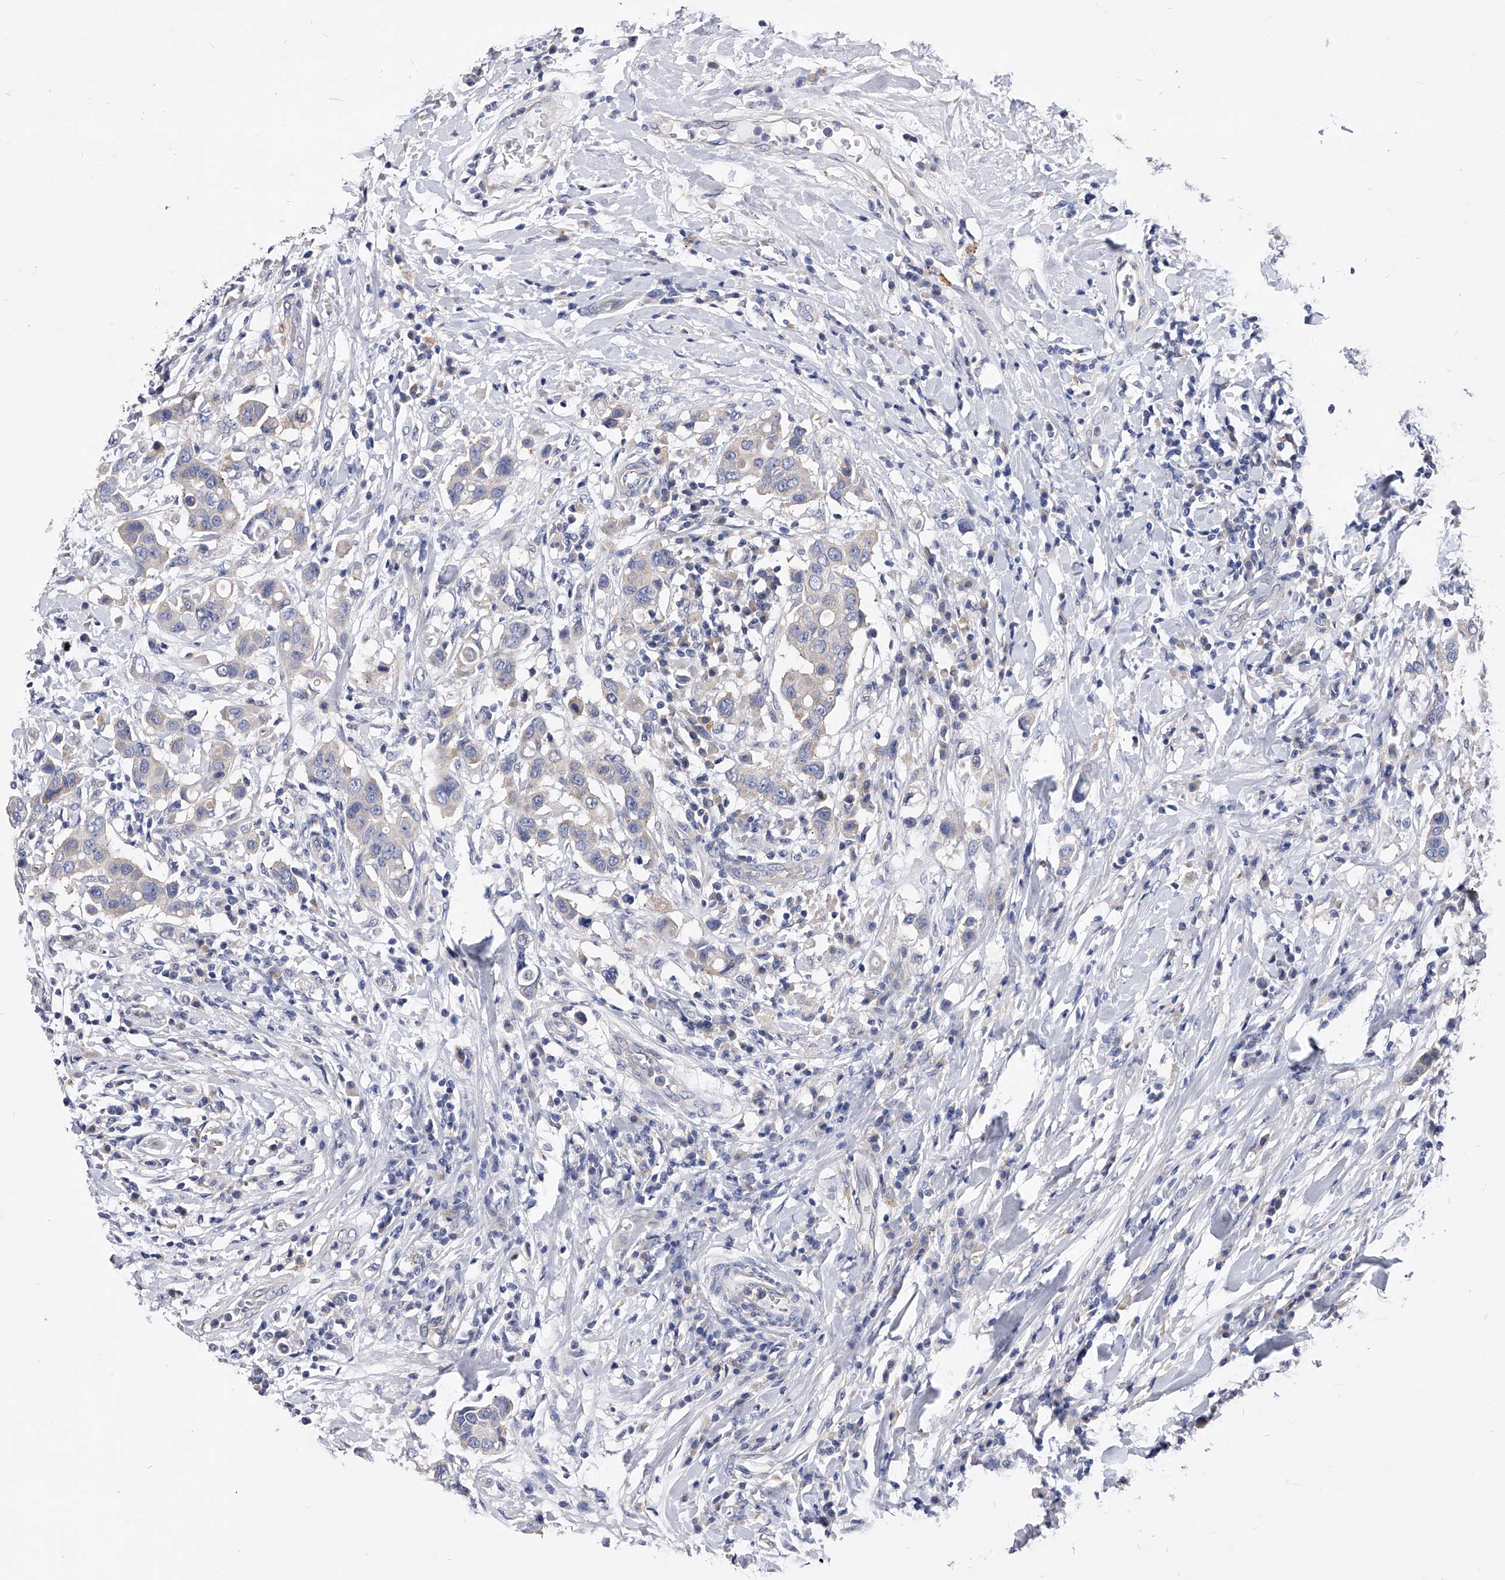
{"staining": {"intensity": "negative", "quantity": "none", "location": "none"}, "tissue": "breast cancer", "cell_type": "Tumor cells", "image_type": "cancer", "snomed": [{"axis": "morphology", "description": "Duct carcinoma"}, {"axis": "topography", "description": "Breast"}], "caption": "This is an immunohistochemistry image of breast cancer (intraductal carcinoma). There is no positivity in tumor cells.", "gene": "PPP5C", "patient": {"sex": "female", "age": 27}}